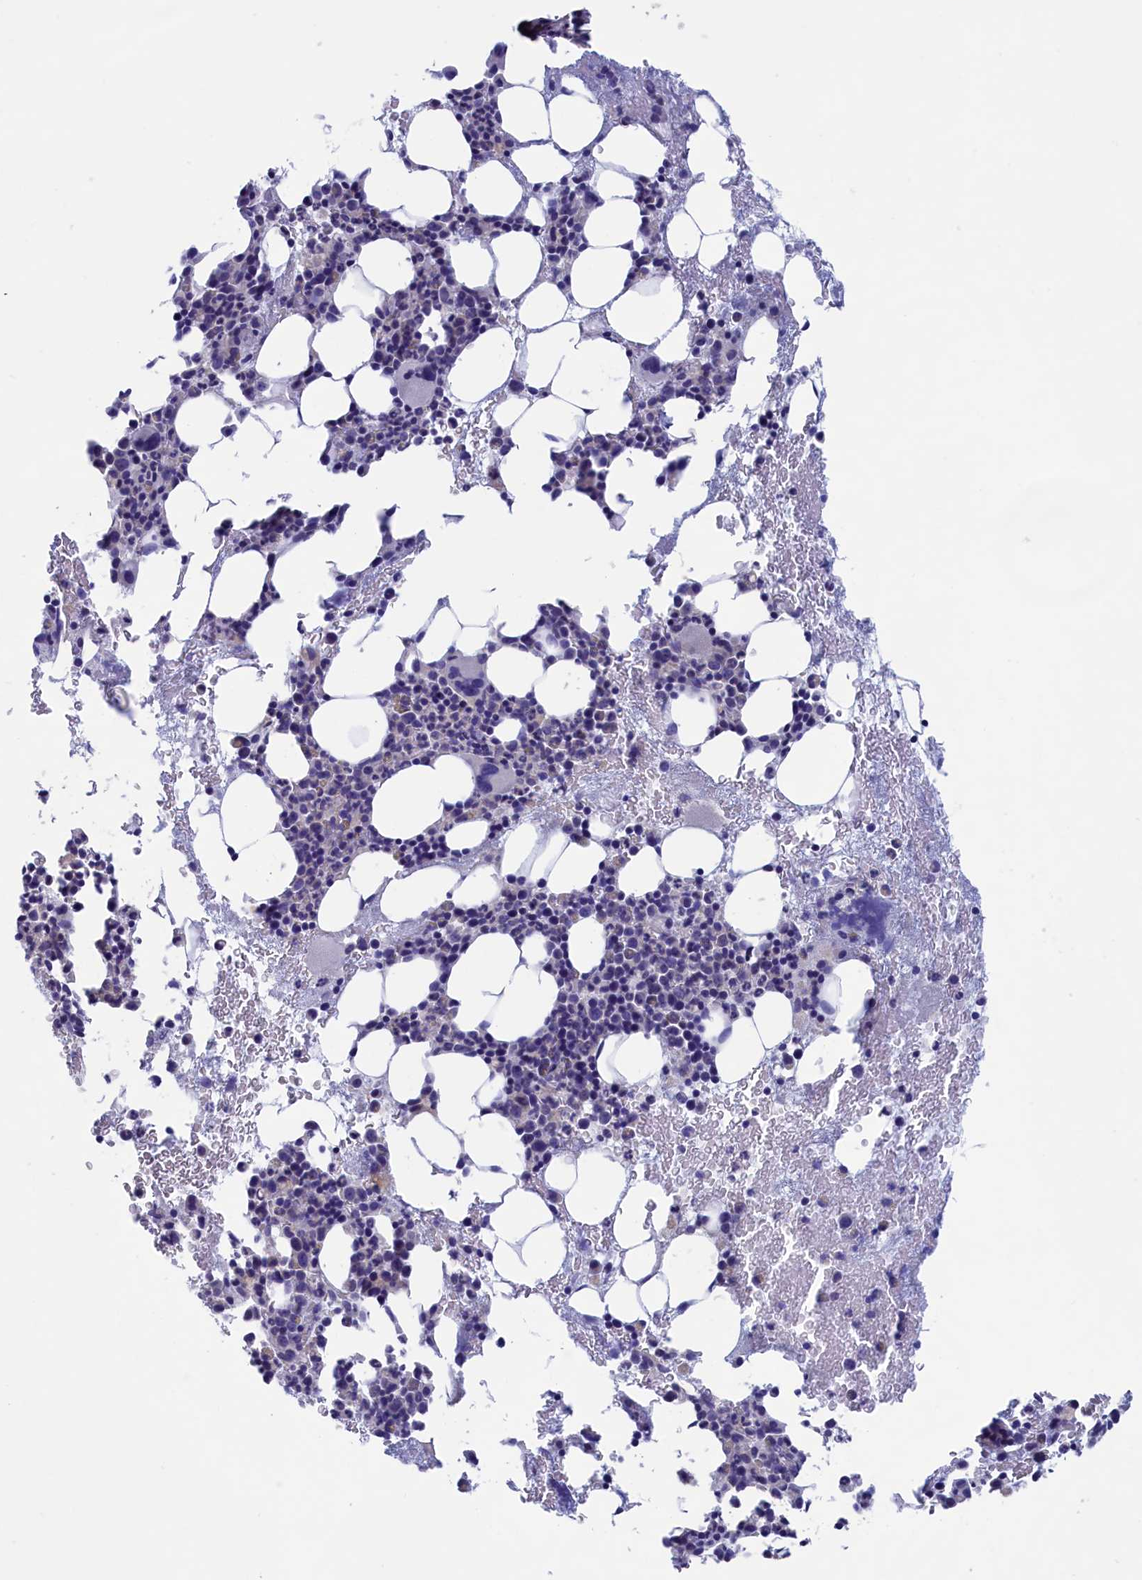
{"staining": {"intensity": "negative", "quantity": "none", "location": "none"}, "tissue": "bone marrow", "cell_type": "Hematopoietic cells", "image_type": "normal", "snomed": [{"axis": "morphology", "description": "Normal tissue, NOS"}, {"axis": "topography", "description": "Bone marrow"}], "caption": "Image shows no significant protein expression in hematopoietic cells of unremarkable bone marrow. The staining is performed using DAB brown chromogen with nuclei counter-stained in using hematoxylin.", "gene": "VPS35L", "patient": {"sex": "female", "age": 37}}